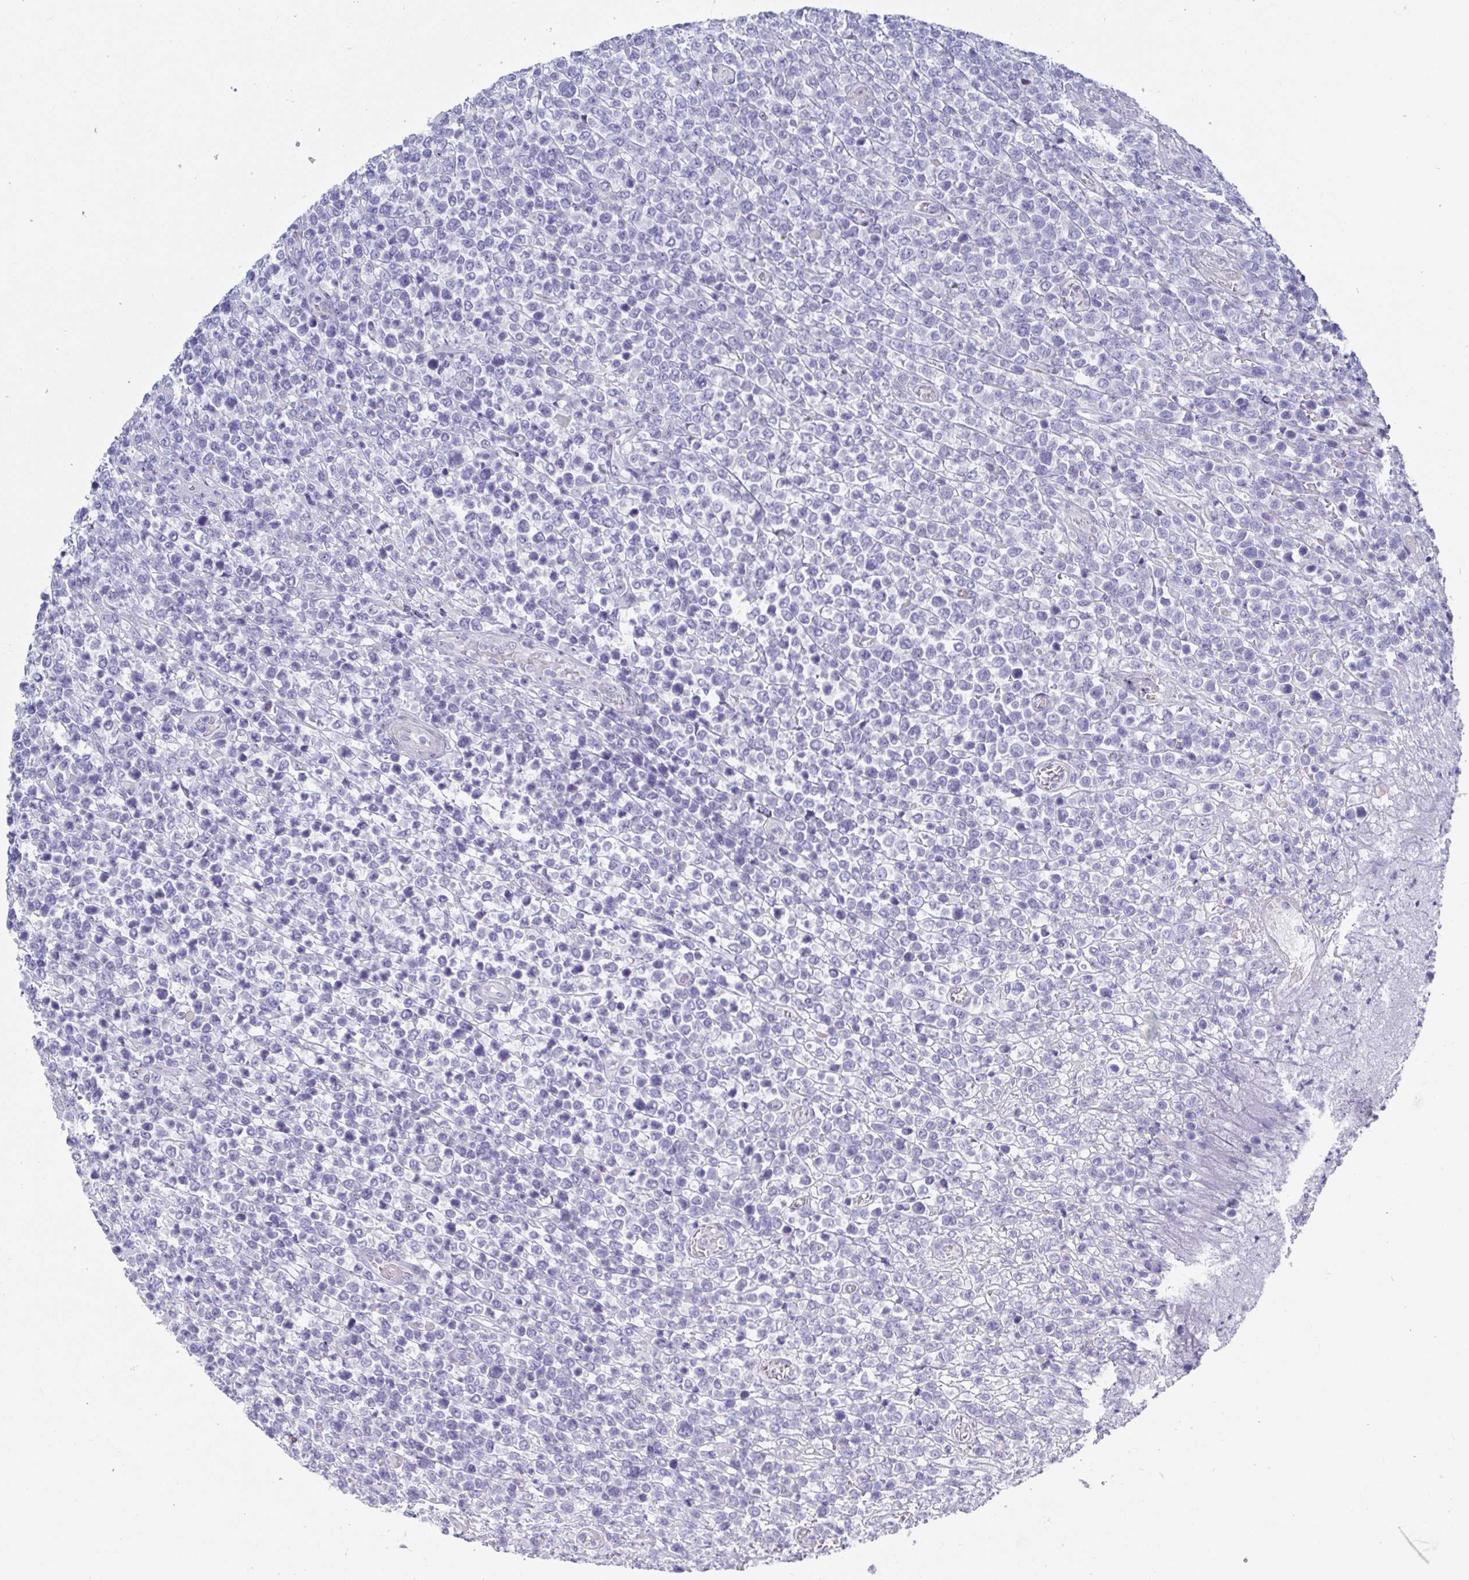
{"staining": {"intensity": "negative", "quantity": "none", "location": "none"}, "tissue": "lymphoma", "cell_type": "Tumor cells", "image_type": "cancer", "snomed": [{"axis": "morphology", "description": "Malignant lymphoma, non-Hodgkin's type, High grade"}, {"axis": "topography", "description": "Soft tissue"}], "caption": "This photomicrograph is of malignant lymphoma, non-Hodgkin's type (high-grade) stained with immunohistochemistry (IHC) to label a protein in brown with the nuclei are counter-stained blue. There is no staining in tumor cells. The staining is performed using DAB brown chromogen with nuclei counter-stained in using hematoxylin.", "gene": "MFSD4A", "patient": {"sex": "female", "age": 56}}